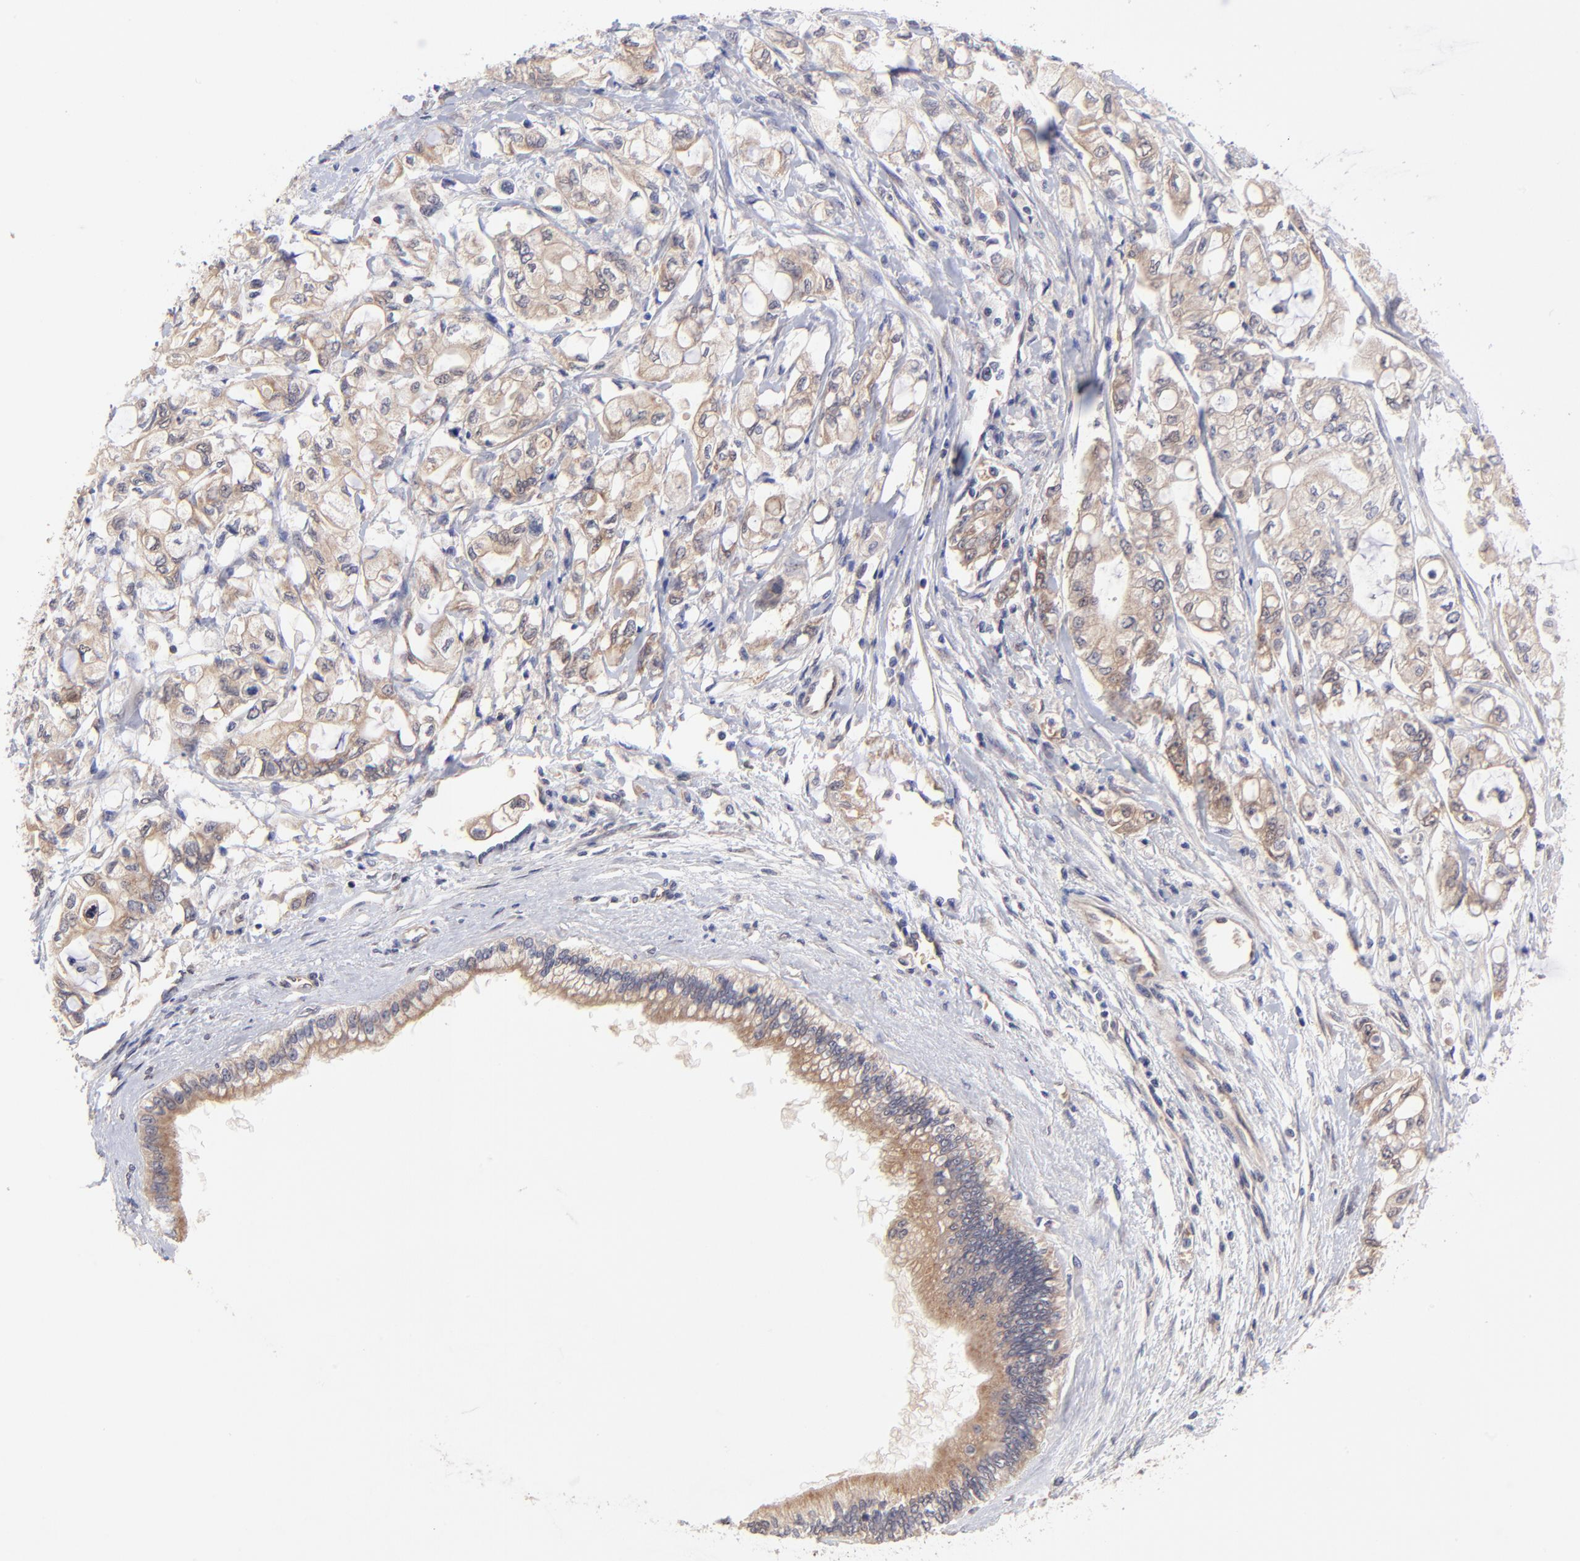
{"staining": {"intensity": "weak", "quantity": "25%-75%", "location": "cytoplasmic/membranous"}, "tissue": "pancreatic cancer", "cell_type": "Tumor cells", "image_type": "cancer", "snomed": [{"axis": "morphology", "description": "Adenocarcinoma, NOS"}, {"axis": "topography", "description": "Pancreas"}], "caption": "The immunohistochemical stain labels weak cytoplasmic/membranous positivity in tumor cells of pancreatic cancer (adenocarcinoma) tissue. The protein is shown in brown color, while the nuclei are stained blue.", "gene": "UBE2H", "patient": {"sex": "male", "age": 79}}